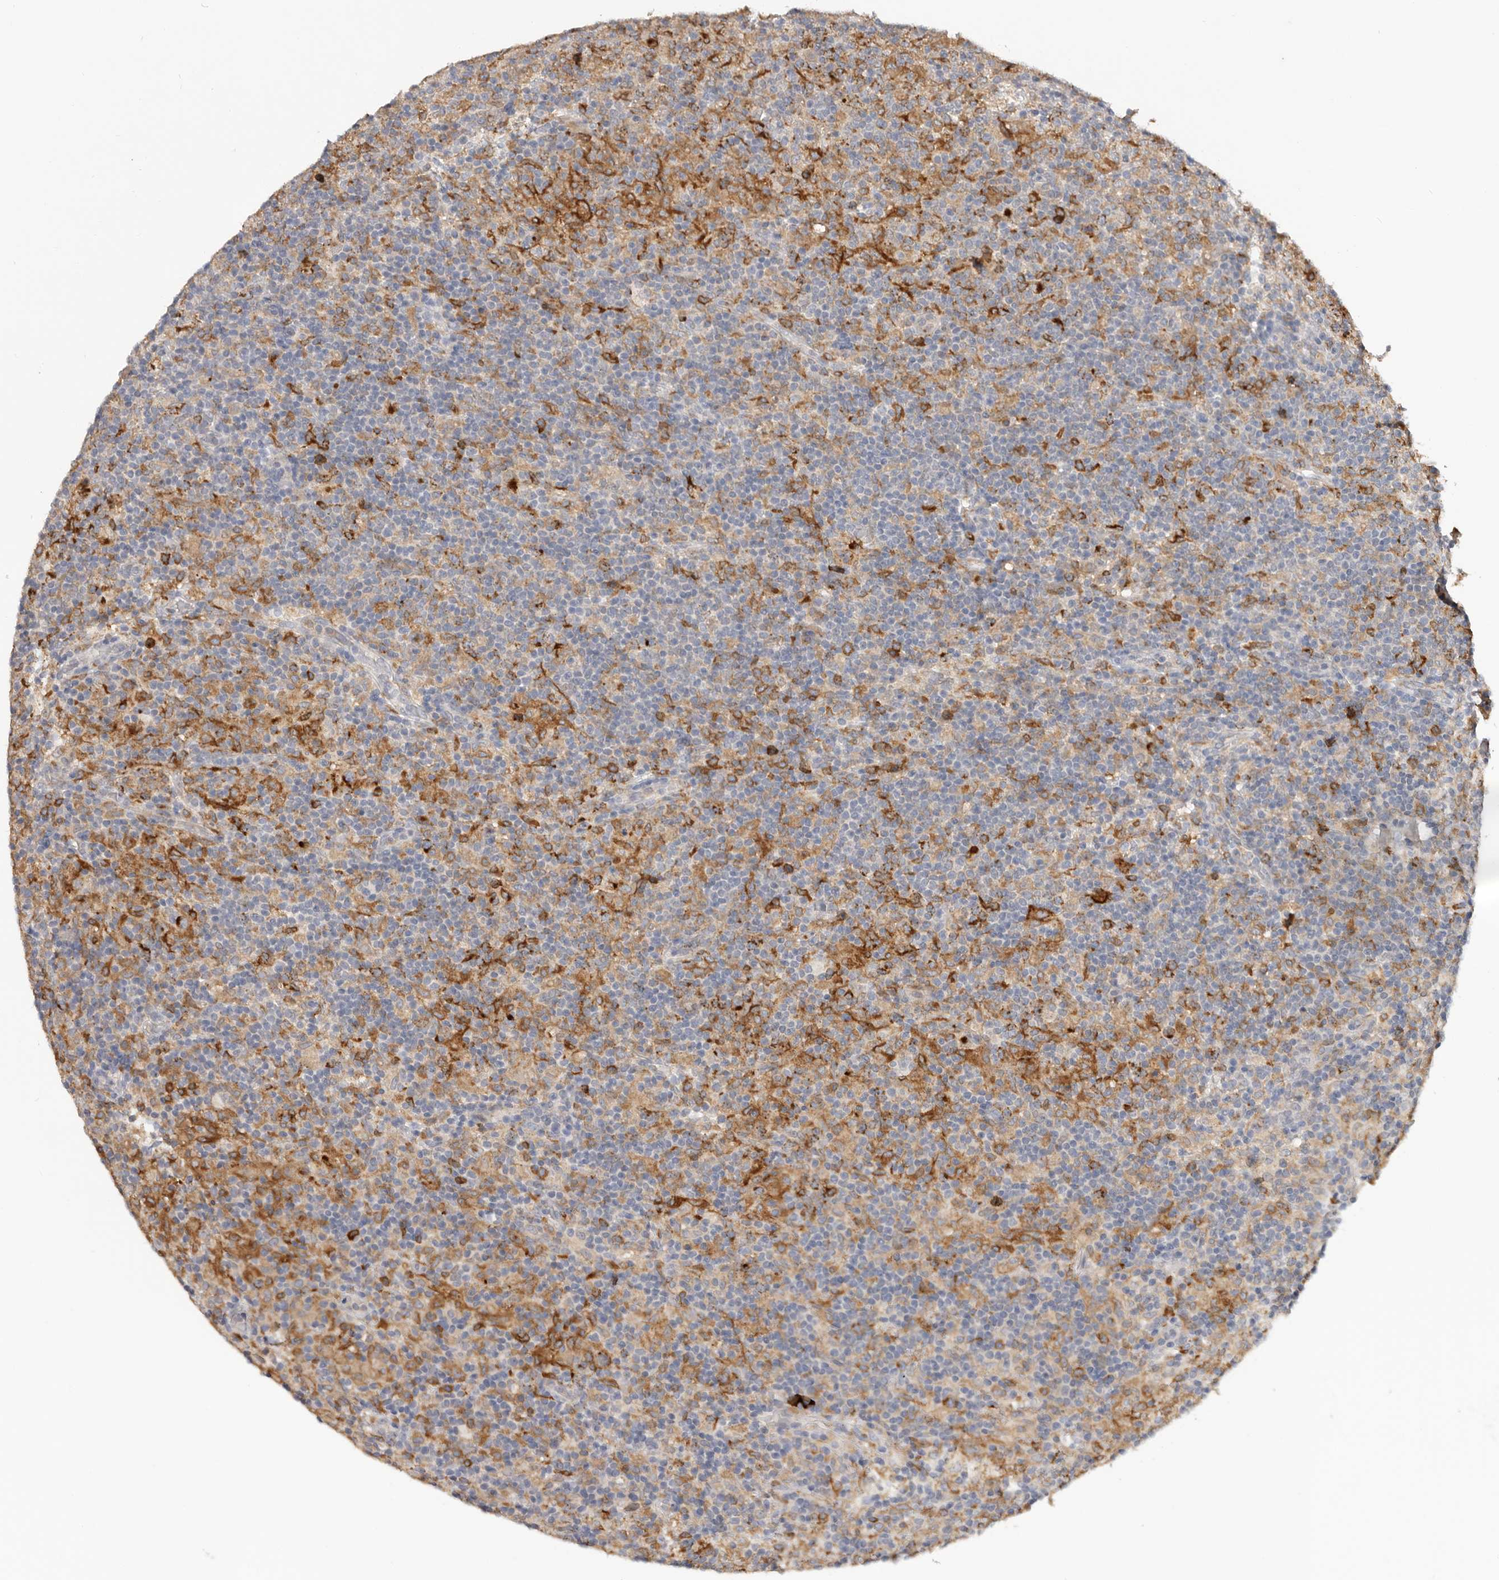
{"staining": {"intensity": "moderate", "quantity": ">75%", "location": "cytoplasmic/membranous"}, "tissue": "lymphoma", "cell_type": "Tumor cells", "image_type": "cancer", "snomed": [{"axis": "morphology", "description": "Hodgkin's disease, NOS"}, {"axis": "topography", "description": "Lymph node"}], "caption": "A medium amount of moderate cytoplasmic/membranous staining is seen in about >75% of tumor cells in lymphoma tissue.", "gene": "TFRC", "patient": {"sex": "male", "age": 70}}